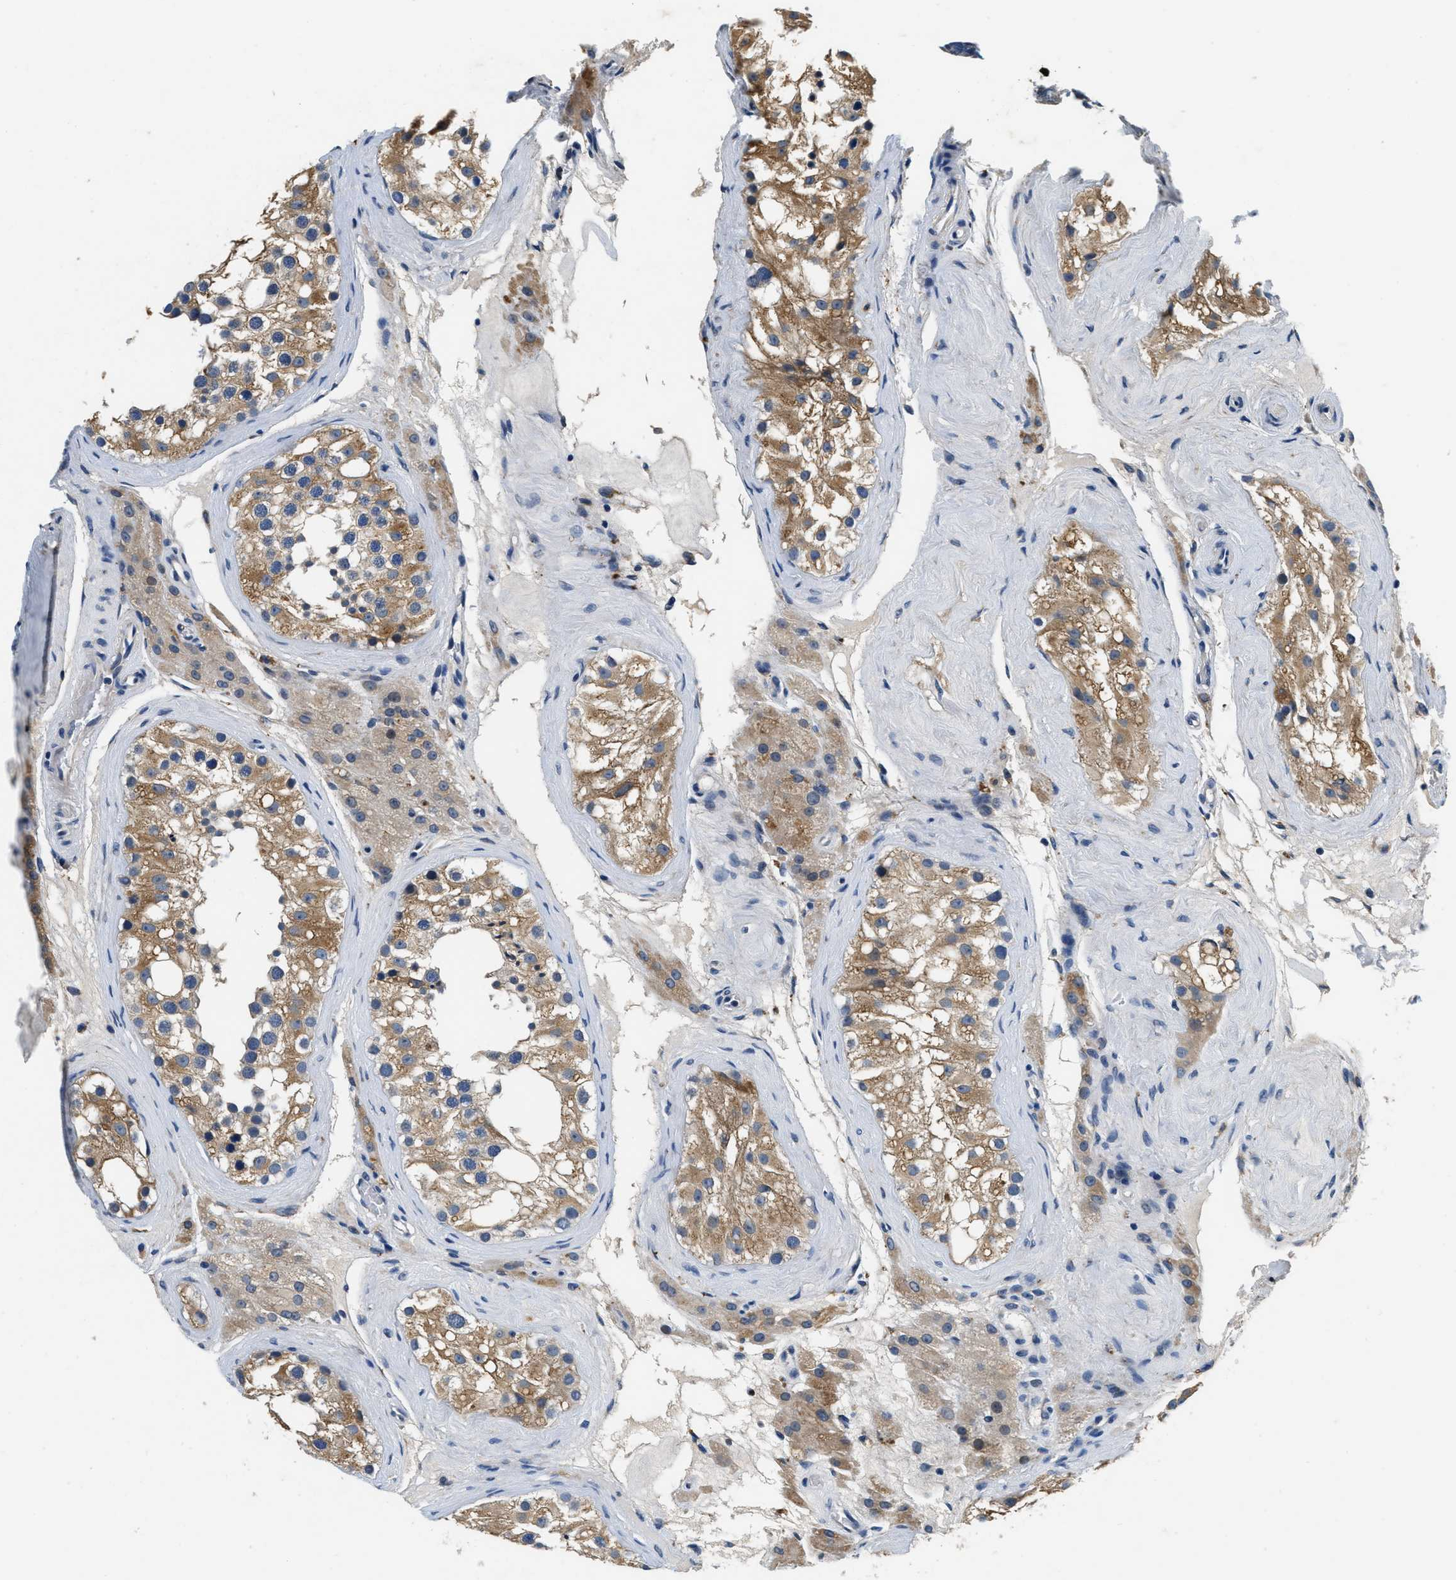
{"staining": {"intensity": "moderate", "quantity": ">75%", "location": "cytoplasmic/membranous"}, "tissue": "testis", "cell_type": "Cells in seminiferous ducts", "image_type": "normal", "snomed": [{"axis": "morphology", "description": "Normal tissue, NOS"}, {"axis": "morphology", "description": "Seminoma, NOS"}, {"axis": "topography", "description": "Testis"}], "caption": "Immunohistochemistry histopathology image of benign testis: human testis stained using immunohistochemistry (IHC) demonstrates medium levels of moderate protein expression localized specifically in the cytoplasmic/membranous of cells in seminiferous ducts, appearing as a cytoplasmic/membranous brown color.", "gene": "ALDH3A2", "patient": {"sex": "male", "age": 71}}